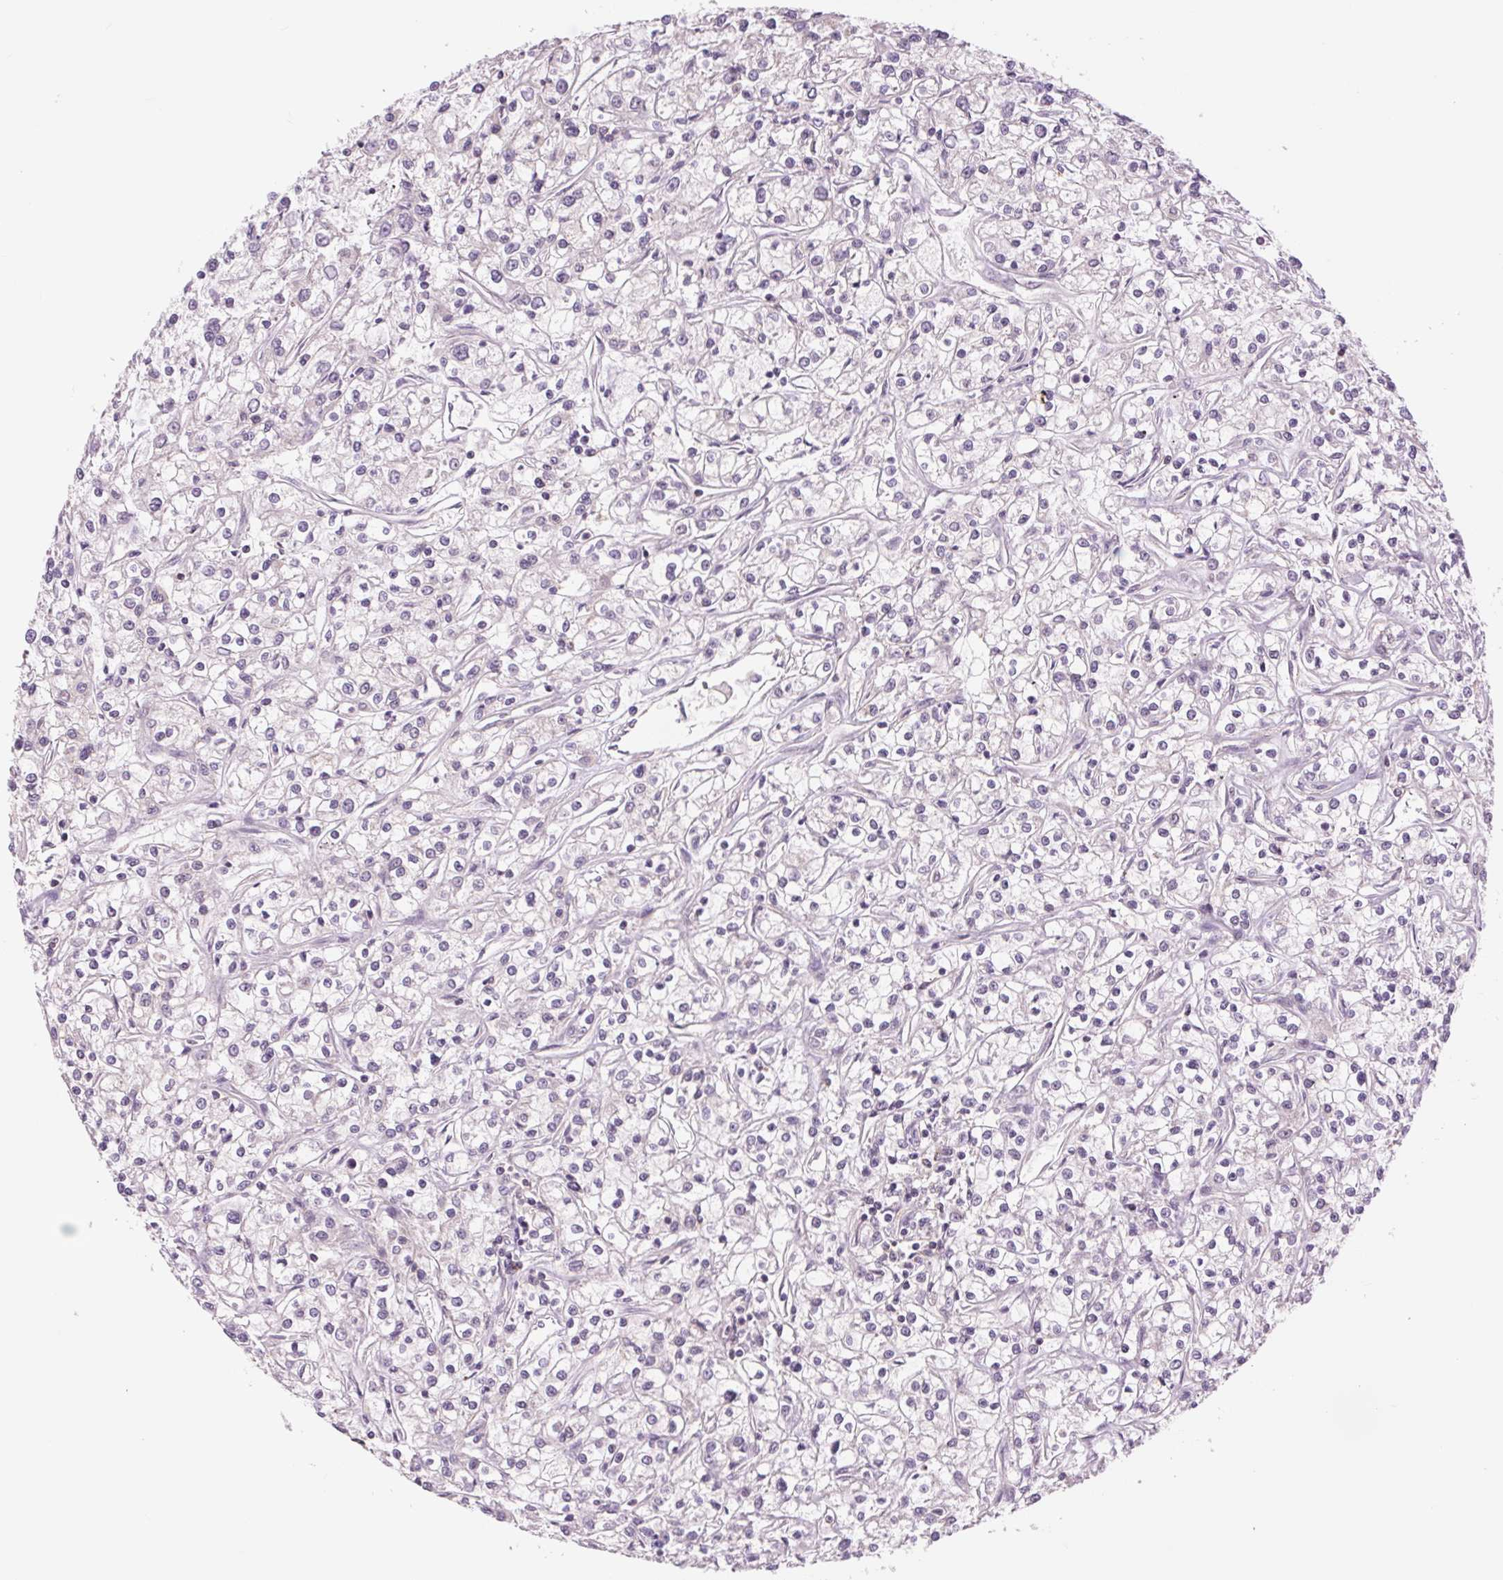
{"staining": {"intensity": "negative", "quantity": "none", "location": "none"}, "tissue": "renal cancer", "cell_type": "Tumor cells", "image_type": "cancer", "snomed": [{"axis": "morphology", "description": "Adenocarcinoma, NOS"}, {"axis": "topography", "description": "Kidney"}], "caption": "Tumor cells show no significant protein positivity in renal cancer (adenocarcinoma).", "gene": "SH3RF2", "patient": {"sex": "female", "age": 59}}